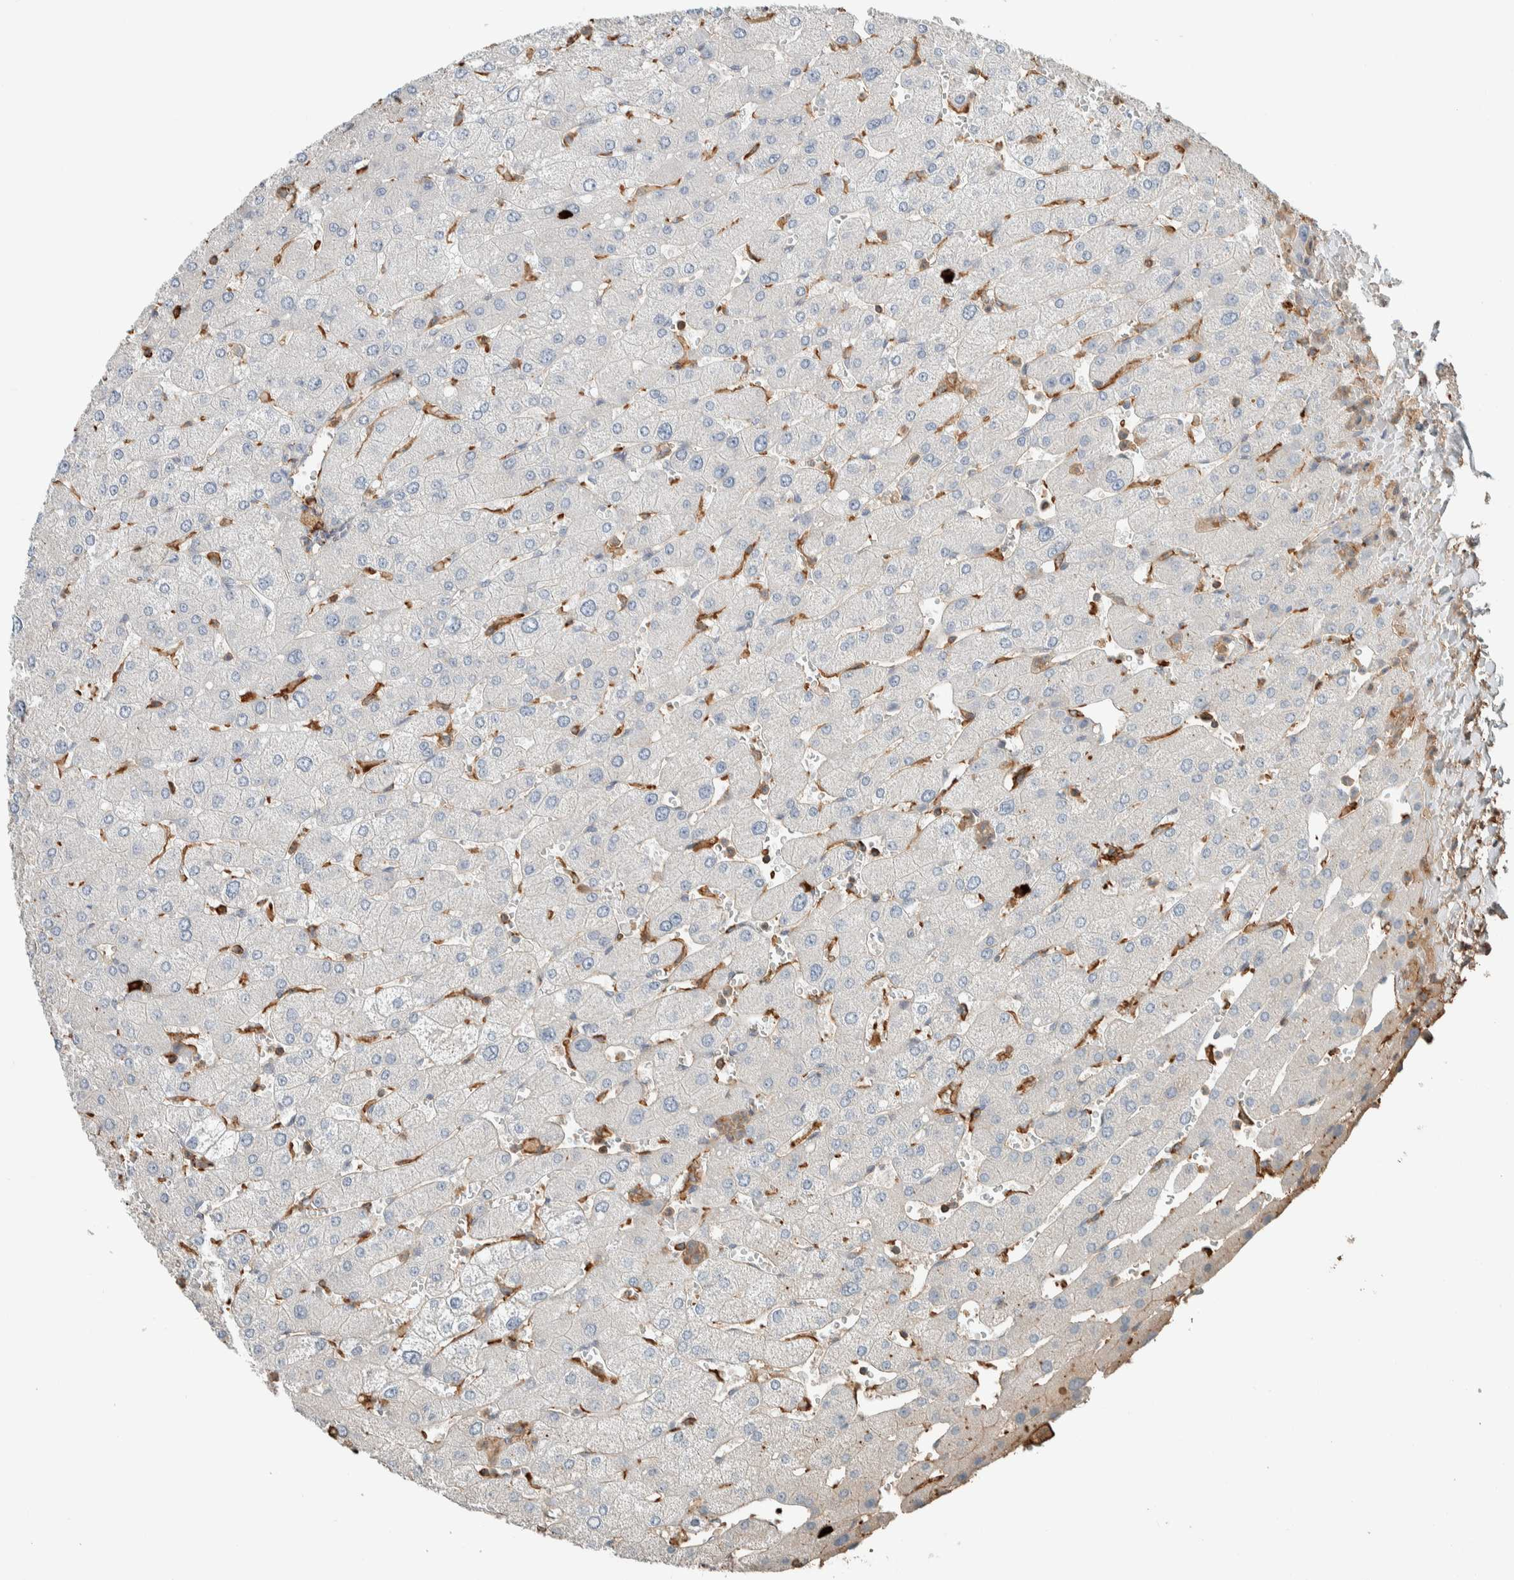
{"staining": {"intensity": "negative", "quantity": "none", "location": "none"}, "tissue": "liver", "cell_type": "Cholangiocytes", "image_type": "normal", "snomed": [{"axis": "morphology", "description": "Normal tissue, NOS"}, {"axis": "topography", "description": "Liver"}], "caption": "An image of liver stained for a protein reveals no brown staining in cholangiocytes. Brightfield microscopy of IHC stained with DAB (3,3'-diaminobenzidine) (brown) and hematoxylin (blue), captured at high magnification.", "gene": "CTBP2", "patient": {"sex": "male", "age": 55}}